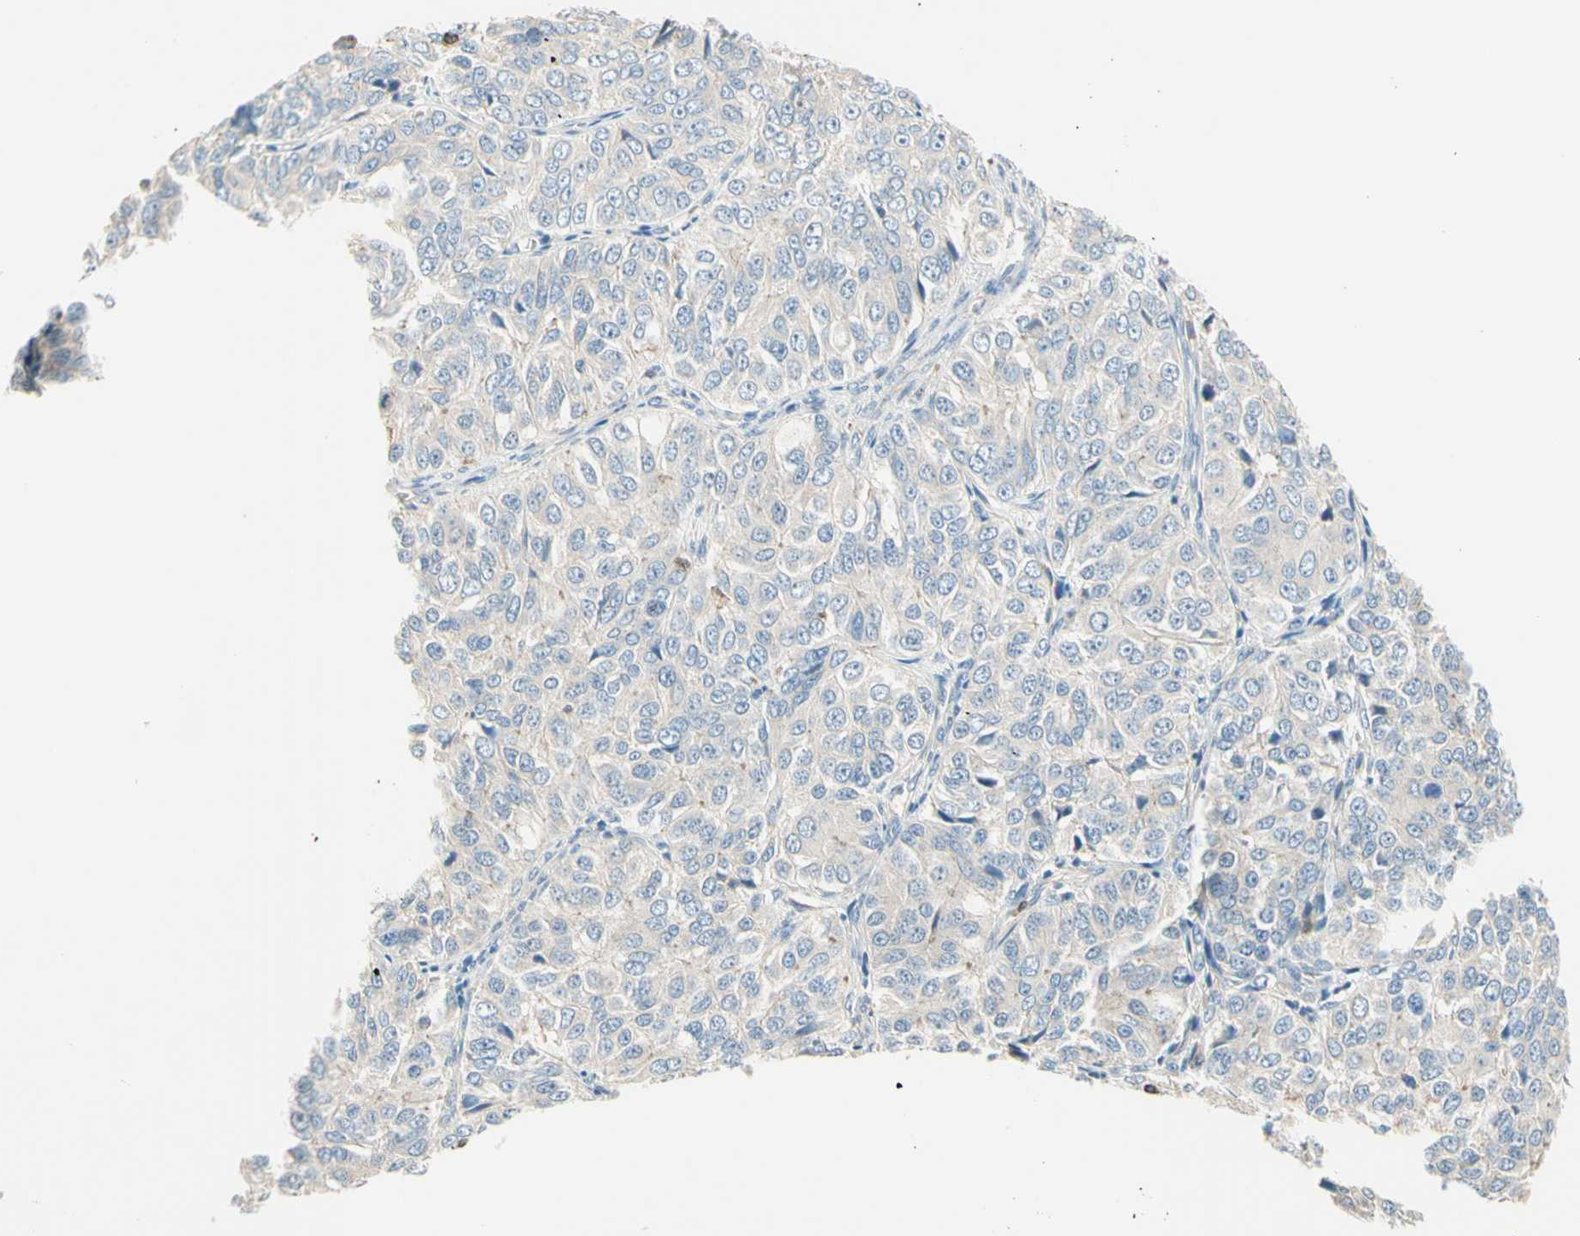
{"staining": {"intensity": "negative", "quantity": "none", "location": "none"}, "tissue": "ovarian cancer", "cell_type": "Tumor cells", "image_type": "cancer", "snomed": [{"axis": "morphology", "description": "Carcinoma, endometroid"}, {"axis": "topography", "description": "Ovary"}], "caption": "High magnification brightfield microscopy of endometroid carcinoma (ovarian) stained with DAB (brown) and counterstained with hematoxylin (blue): tumor cells show no significant staining.", "gene": "SEMA4C", "patient": {"sex": "female", "age": 51}}